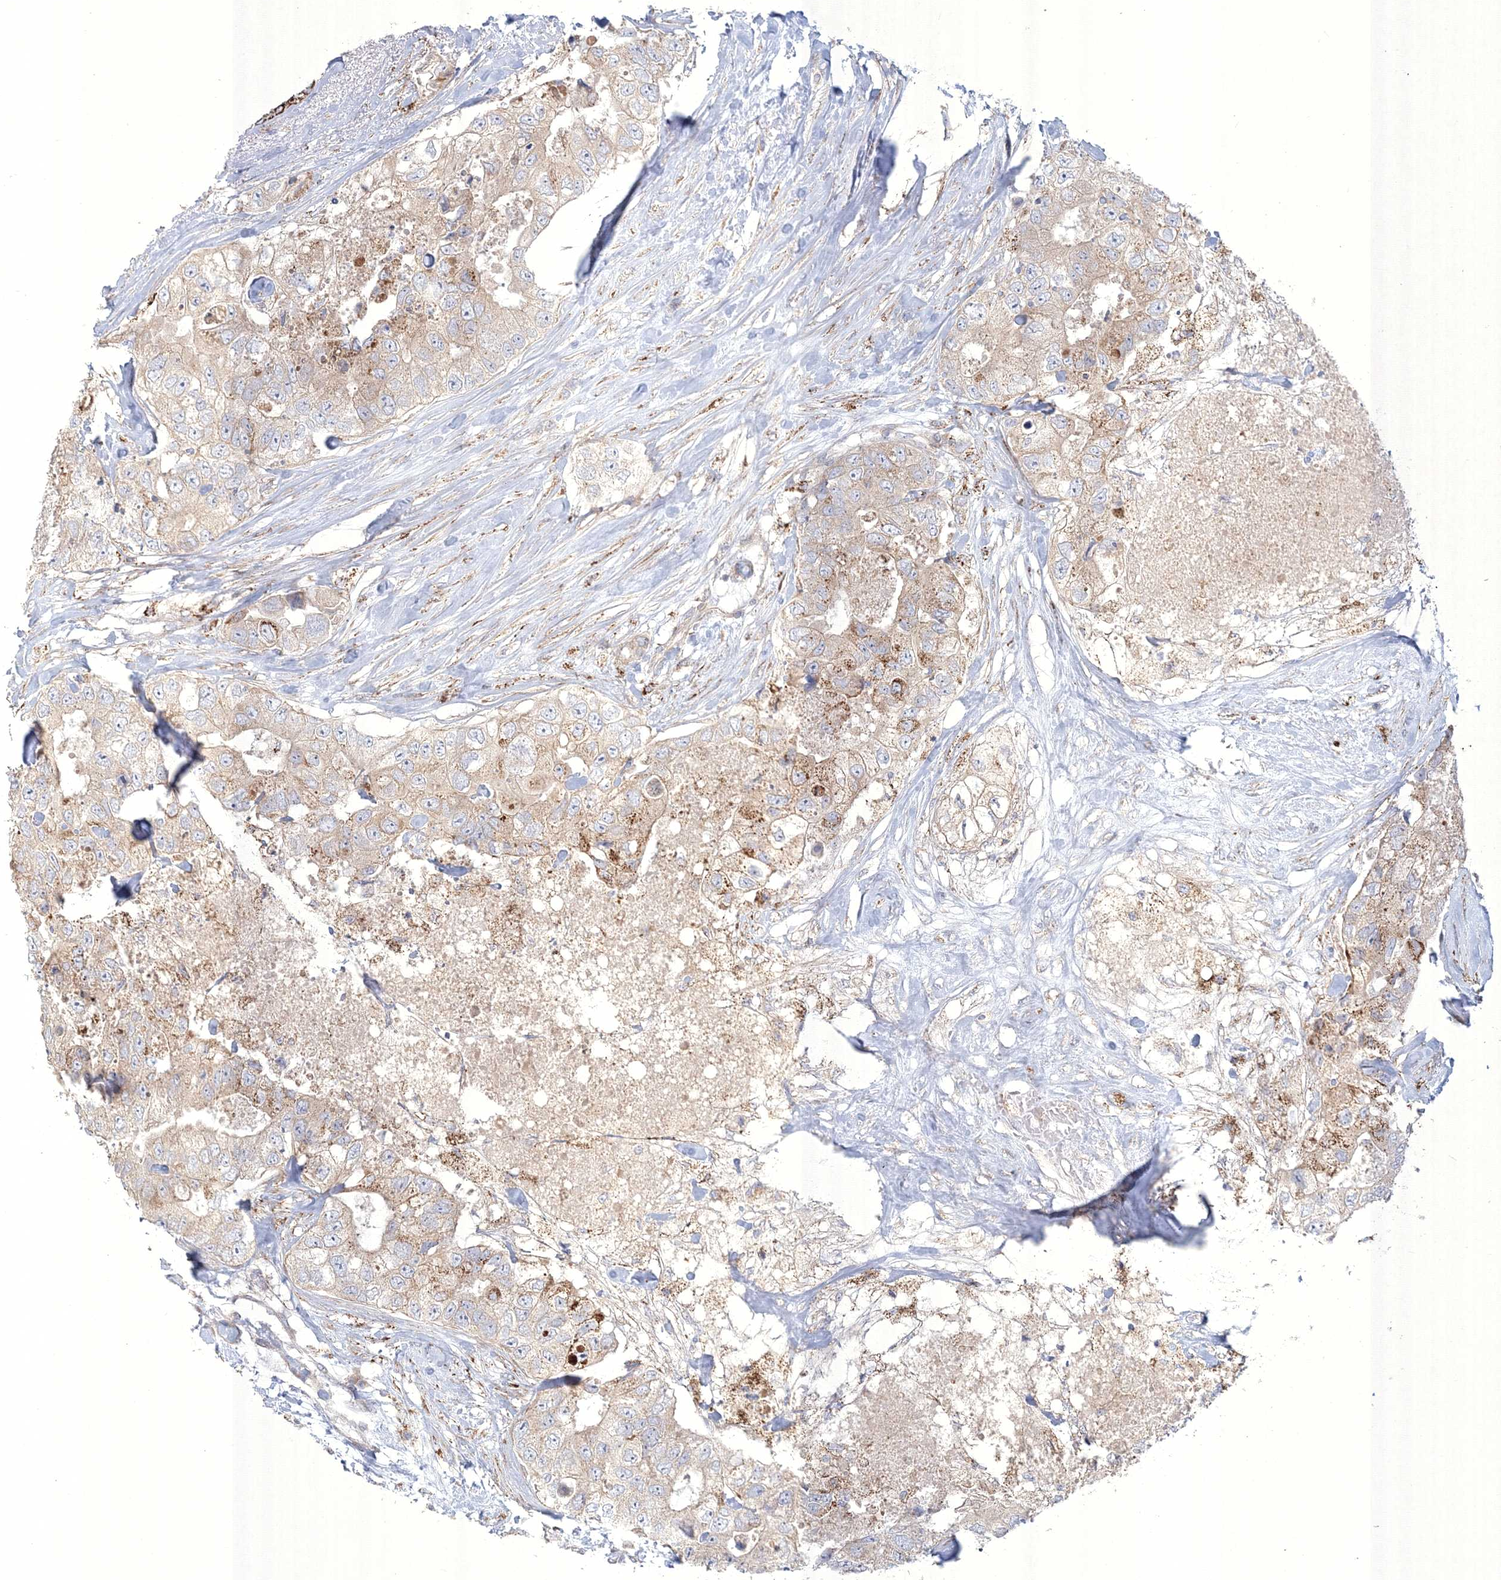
{"staining": {"intensity": "weak", "quantity": ">75%", "location": "cytoplasmic/membranous"}, "tissue": "breast cancer", "cell_type": "Tumor cells", "image_type": "cancer", "snomed": [{"axis": "morphology", "description": "Duct carcinoma"}, {"axis": "topography", "description": "Breast"}], "caption": "High-power microscopy captured an immunohistochemistry (IHC) image of breast cancer, revealing weak cytoplasmic/membranous positivity in approximately >75% of tumor cells.", "gene": "WDR49", "patient": {"sex": "female", "age": 62}}